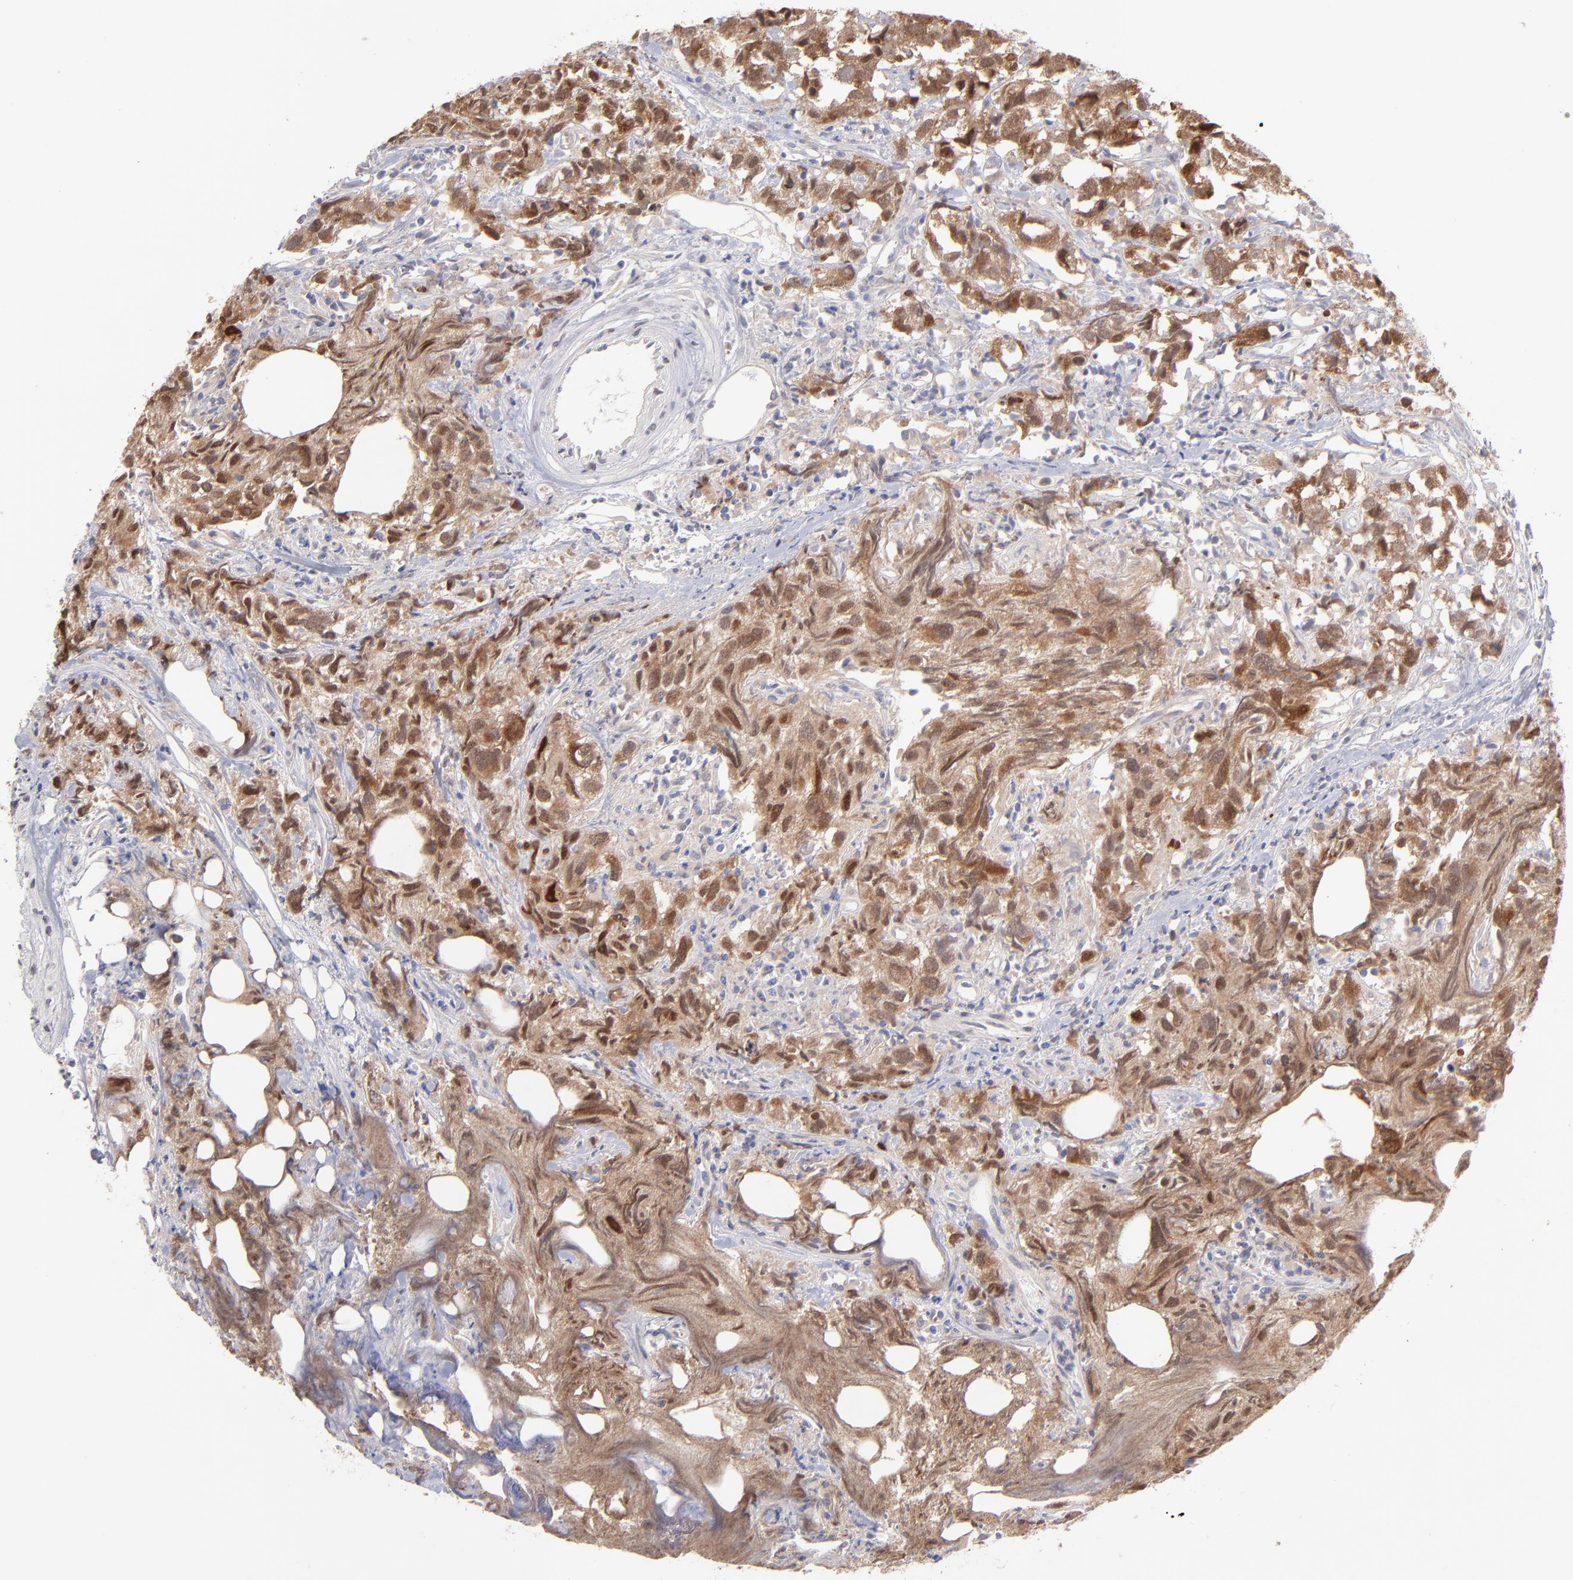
{"staining": {"intensity": "moderate", "quantity": ">75%", "location": "cytoplasmic/membranous"}, "tissue": "urothelial cancer", "cell_type": "Tumor cells", "image_type": "cancer", "snomed": [{"axis": "morphology", "description": "Urothelial carcinoma, High grade"}, {"axis": "topography", "description": "Urinary bladder"}], "caption": "This histopathology image demonstrates immunohistochemistry (IHC) staining of human urothelial cancer, with medium moderate cytoplasmic/membranous staining in about >75% of tumor cells.", "gene": "OAS1", "patient": {"sex": "female", "age": 75}}